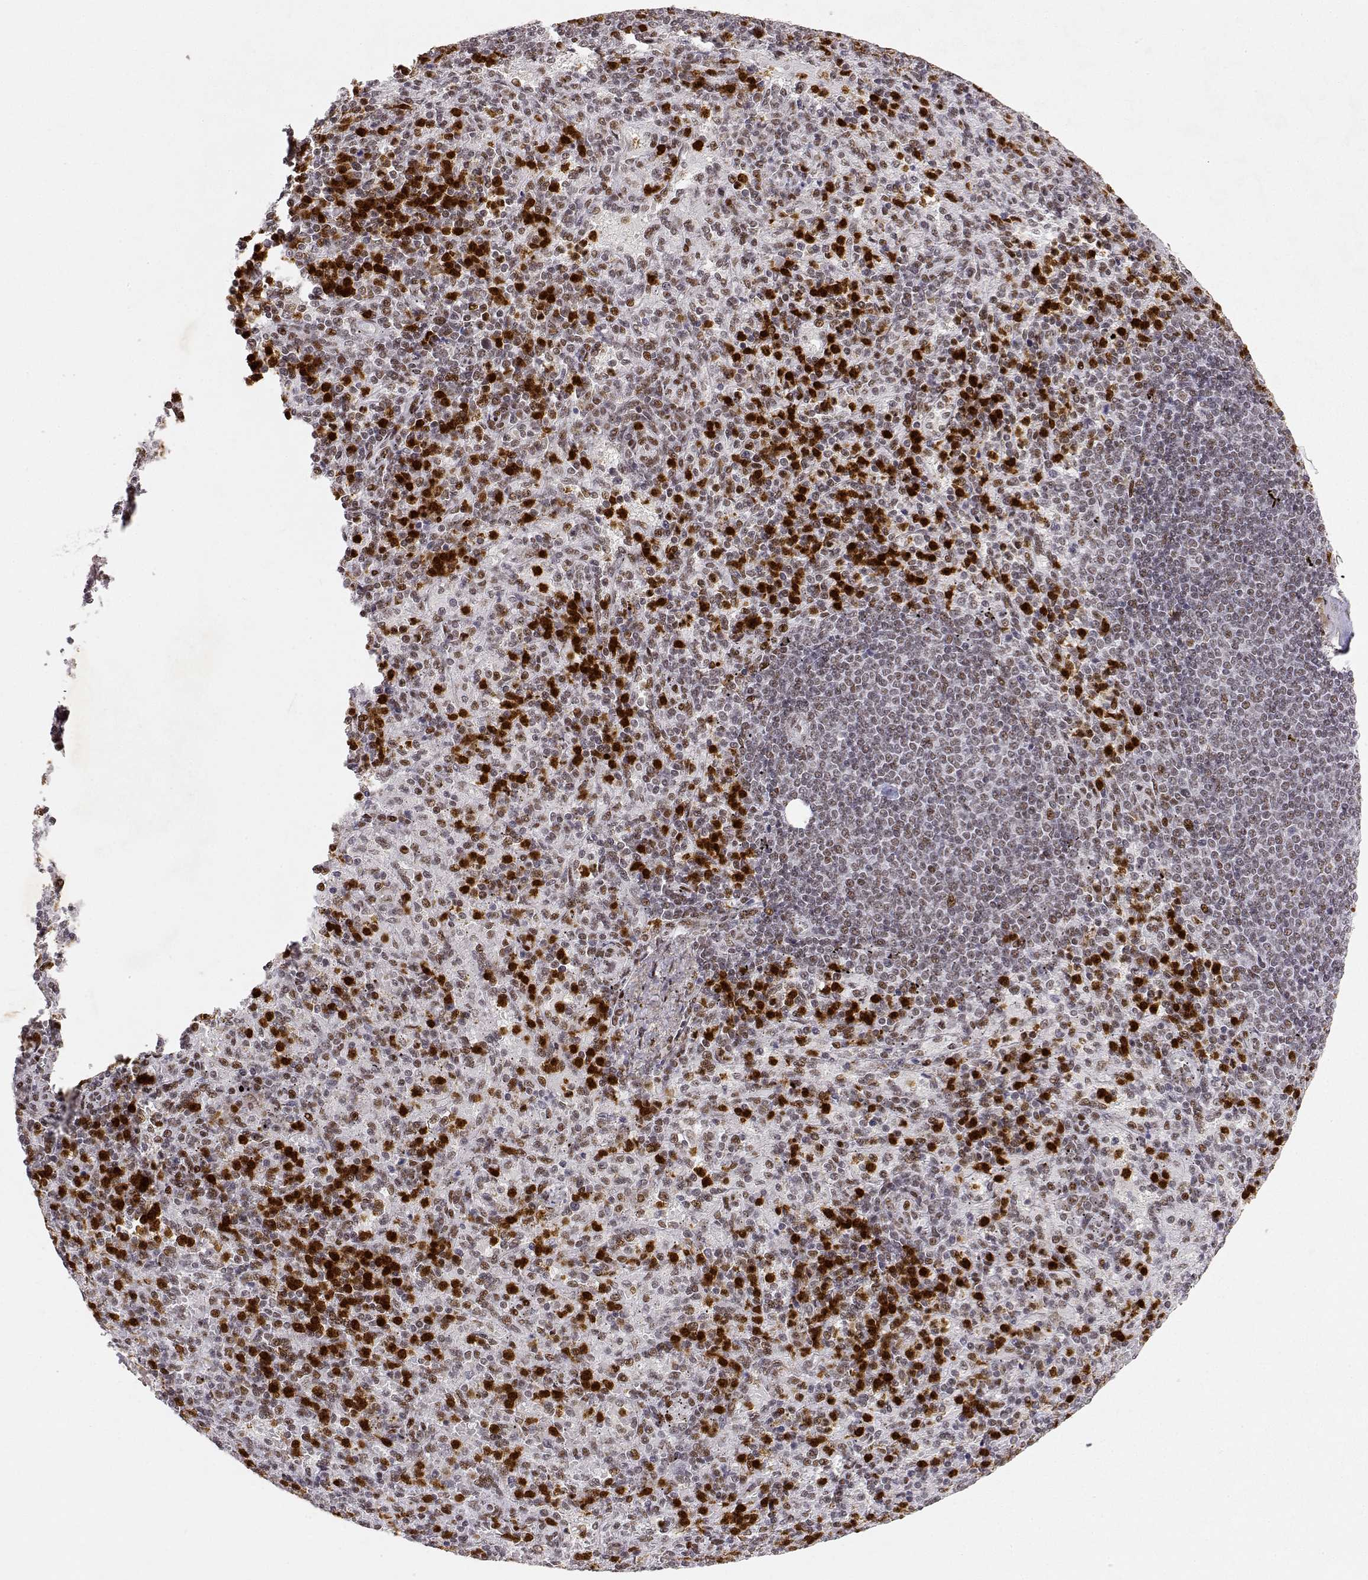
{"staining": {"intensity": "strong", "quantity": "25%-75%", "location": "cytoplasmic/membranous,nuclear"}, "tissue": "spleen", "cell_type": "Cells in red pulp", "image_type": "normal", "snomed": [{"axis": "morphology", "description": "Normal tissue, NOS"}, {"axis": "topography", "description": "Spleen"}], "caption": "Strong cytoplasmic/membranous,nuclear positivity for a protein is present in approximately 25%-75% of cells in red pulp of normal spleen using immunohistochemistry (IHC).", "gene": "RSF1", "patient": {"sex": "female", "age": 74}}